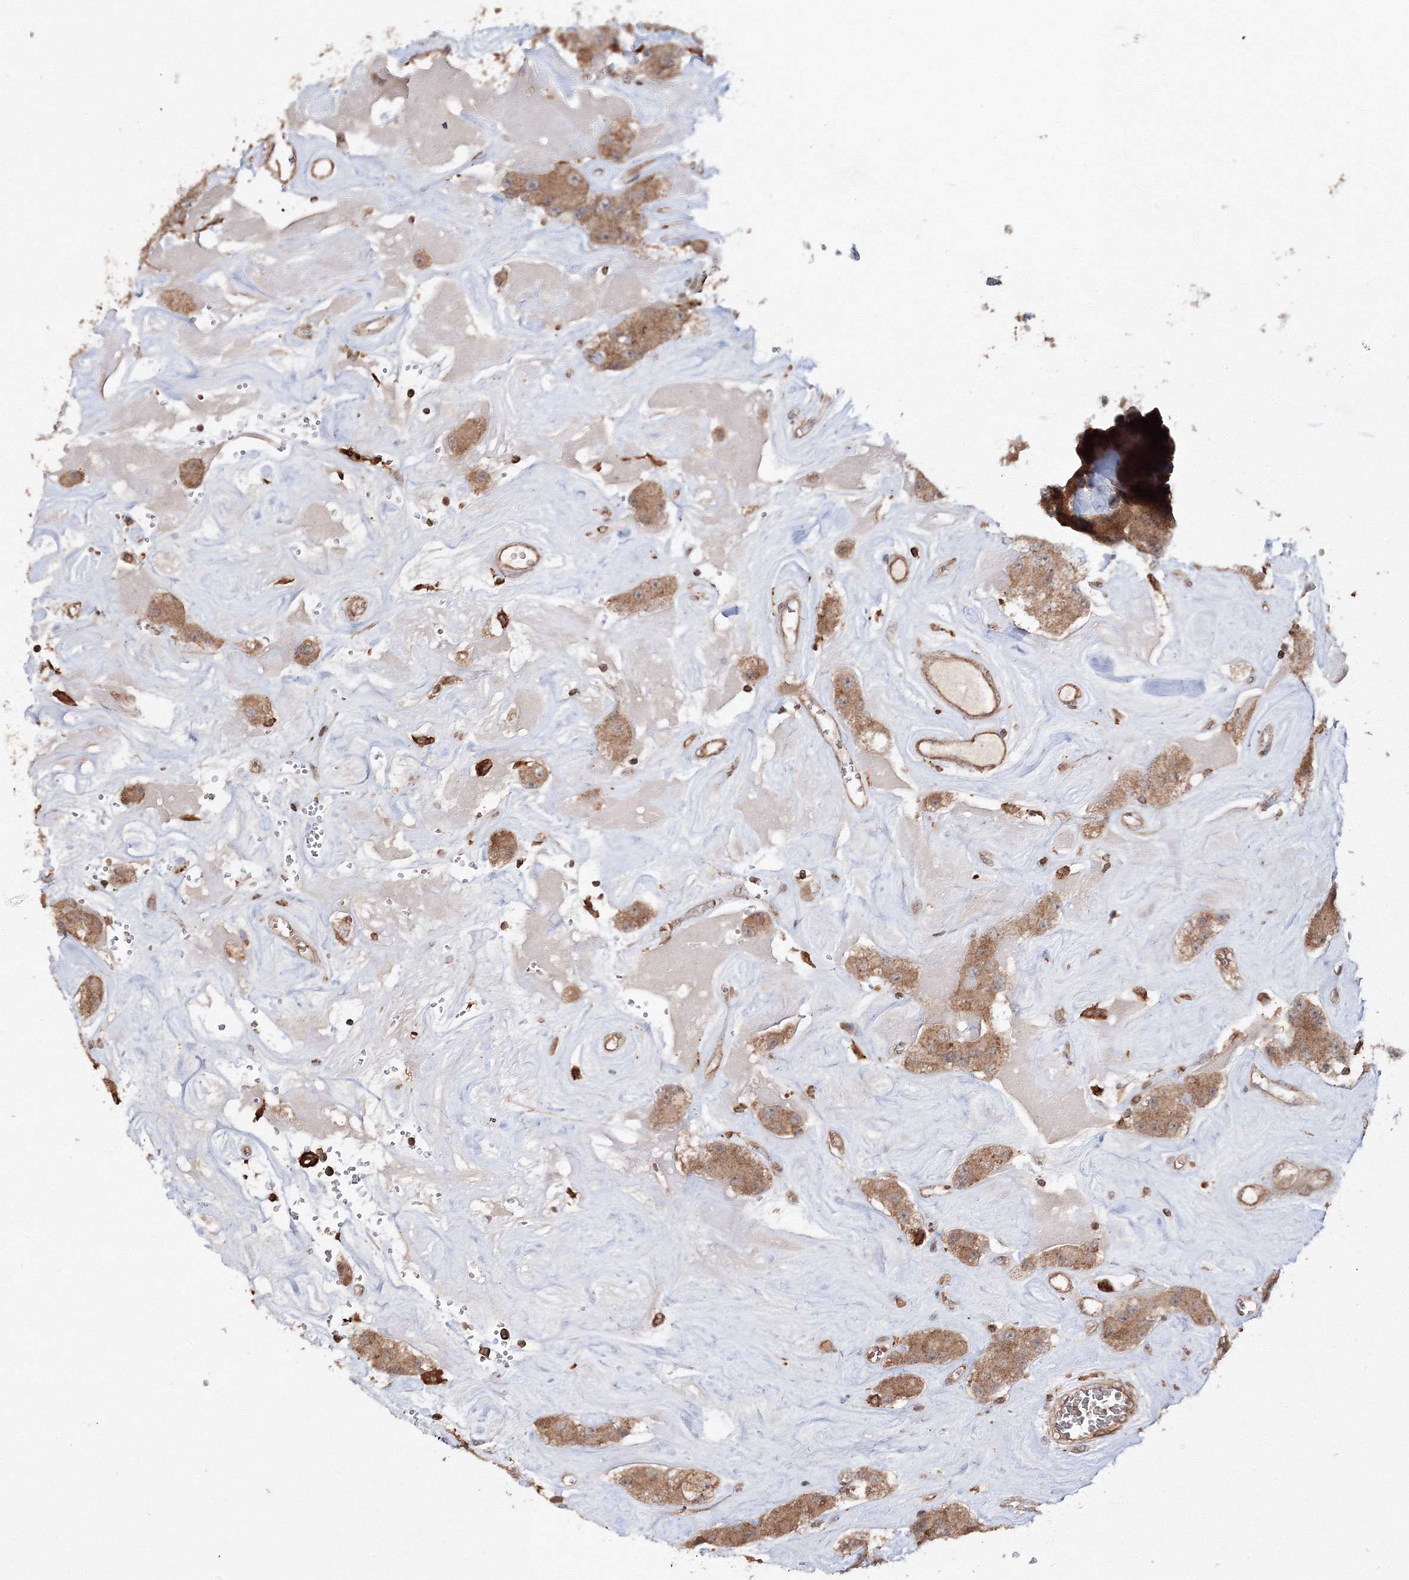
{"staining": {"intensity": "moderate", "quantity": ">75%", "location": "cytoplasmic/membranous"}, "tissue": "carcinoid", "cell_type": "Tumor cells", "image_type": "cancer", "snomed": [{"axis": "morphology", "description": "Carcinoid, malignant, NOS"}, {"axis": "topography", "description": "Pancreas"}], "caption": "Brown immunohistochemical staining in carcinoid (malignant) demonstrates moderate cytoplasmic/membranous expression in about >75% of tumor cells.", "gene": "DDO", "patient": {"sex": "male", "age": 41}}